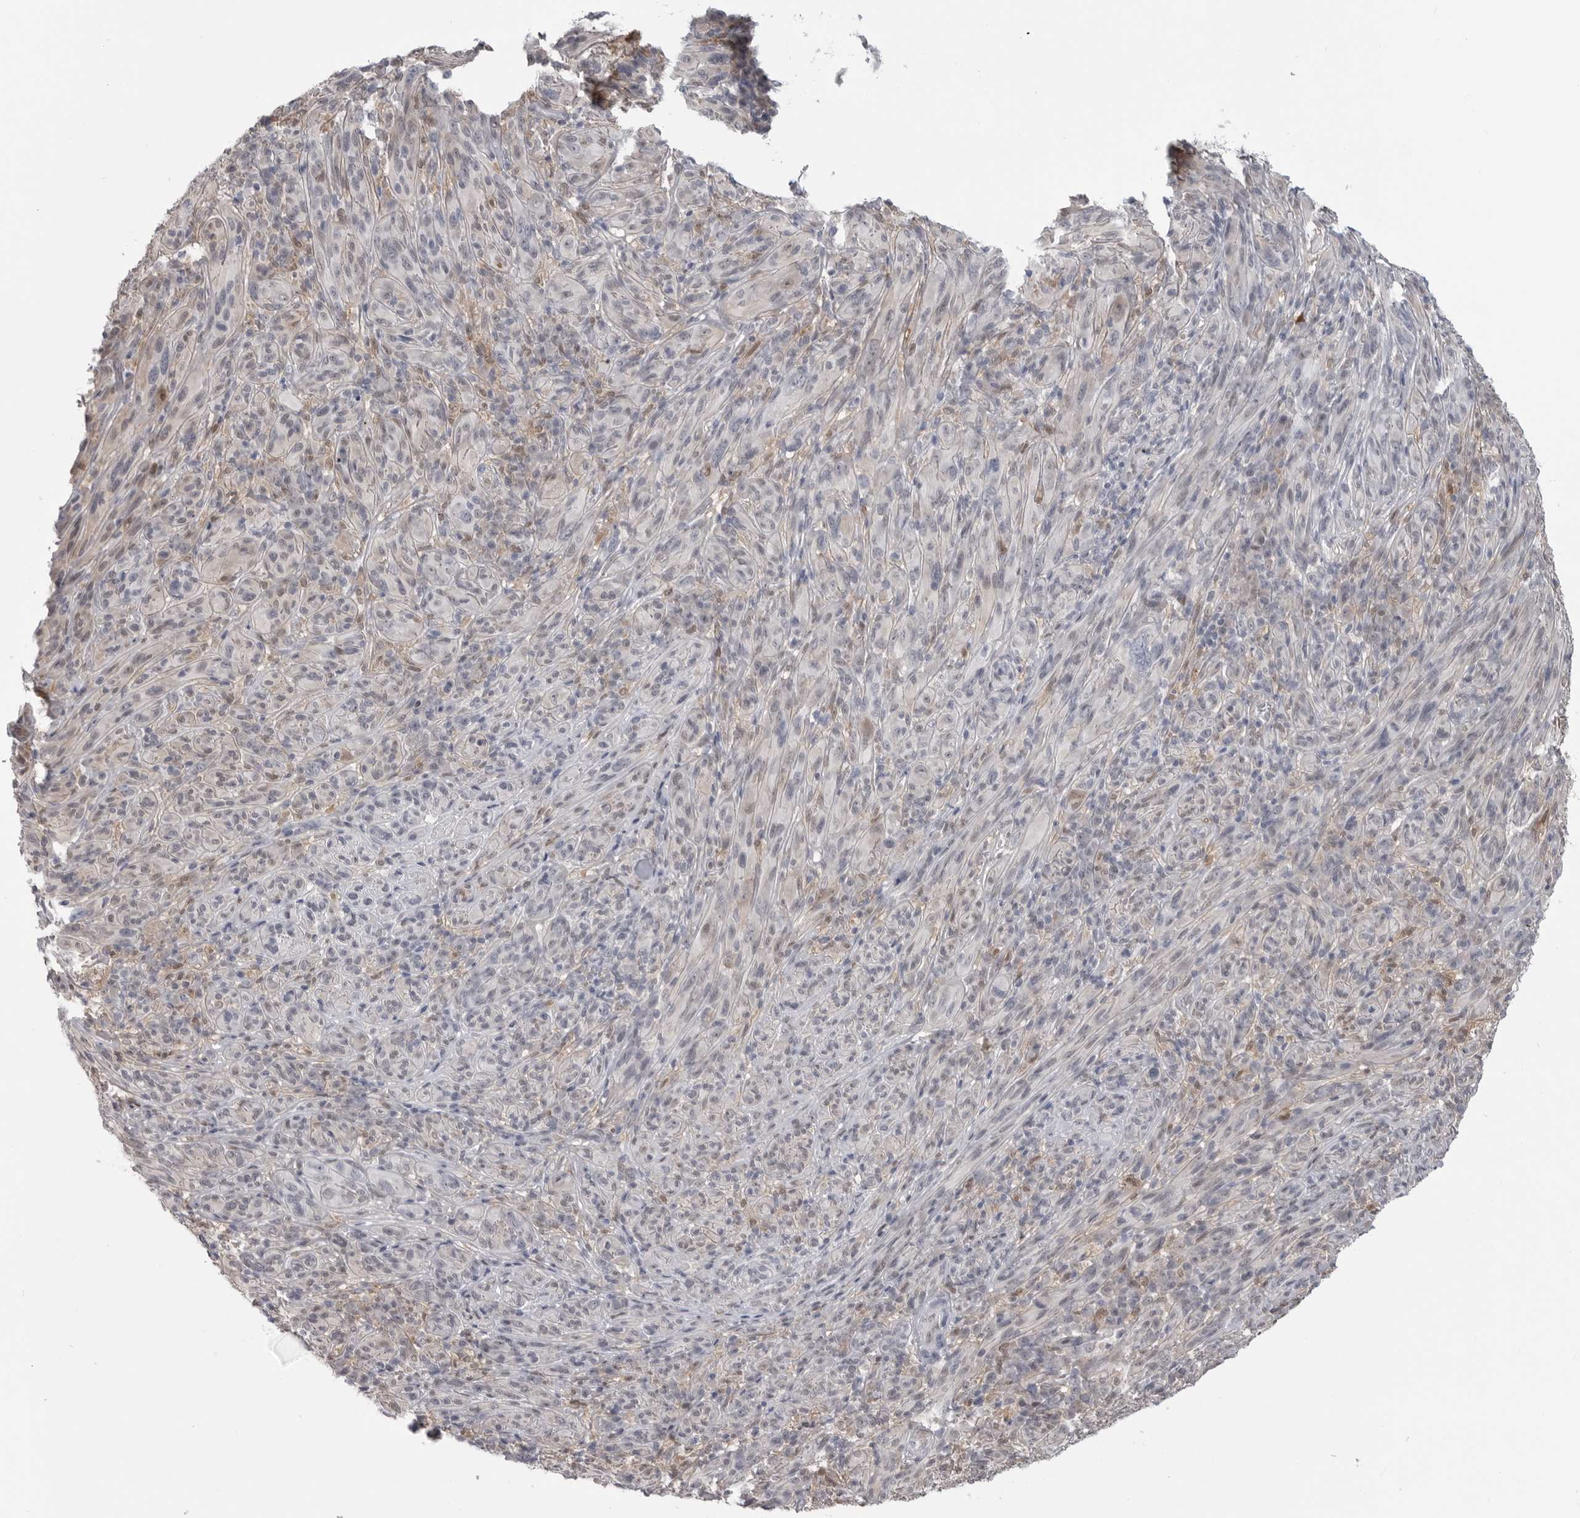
{"staining": {"intensity": "negative", "quantity": "none", "location": "none"}, "tissue": "melanoma", "cell_type": "Tumor cells", "image_type": "cancer", "snomed": [{"axis": "morphology", "description": "Malignant melanoma, NOS"}, {"axis": "topography", "description": "Skin of head"}], "caption": "An immunohistochemistry micrograph of melanoma is shown. There is no staining in tumor cells of melanoma.", "gene": "PNPO", "patient": {"sex": "male", "age": 96}}